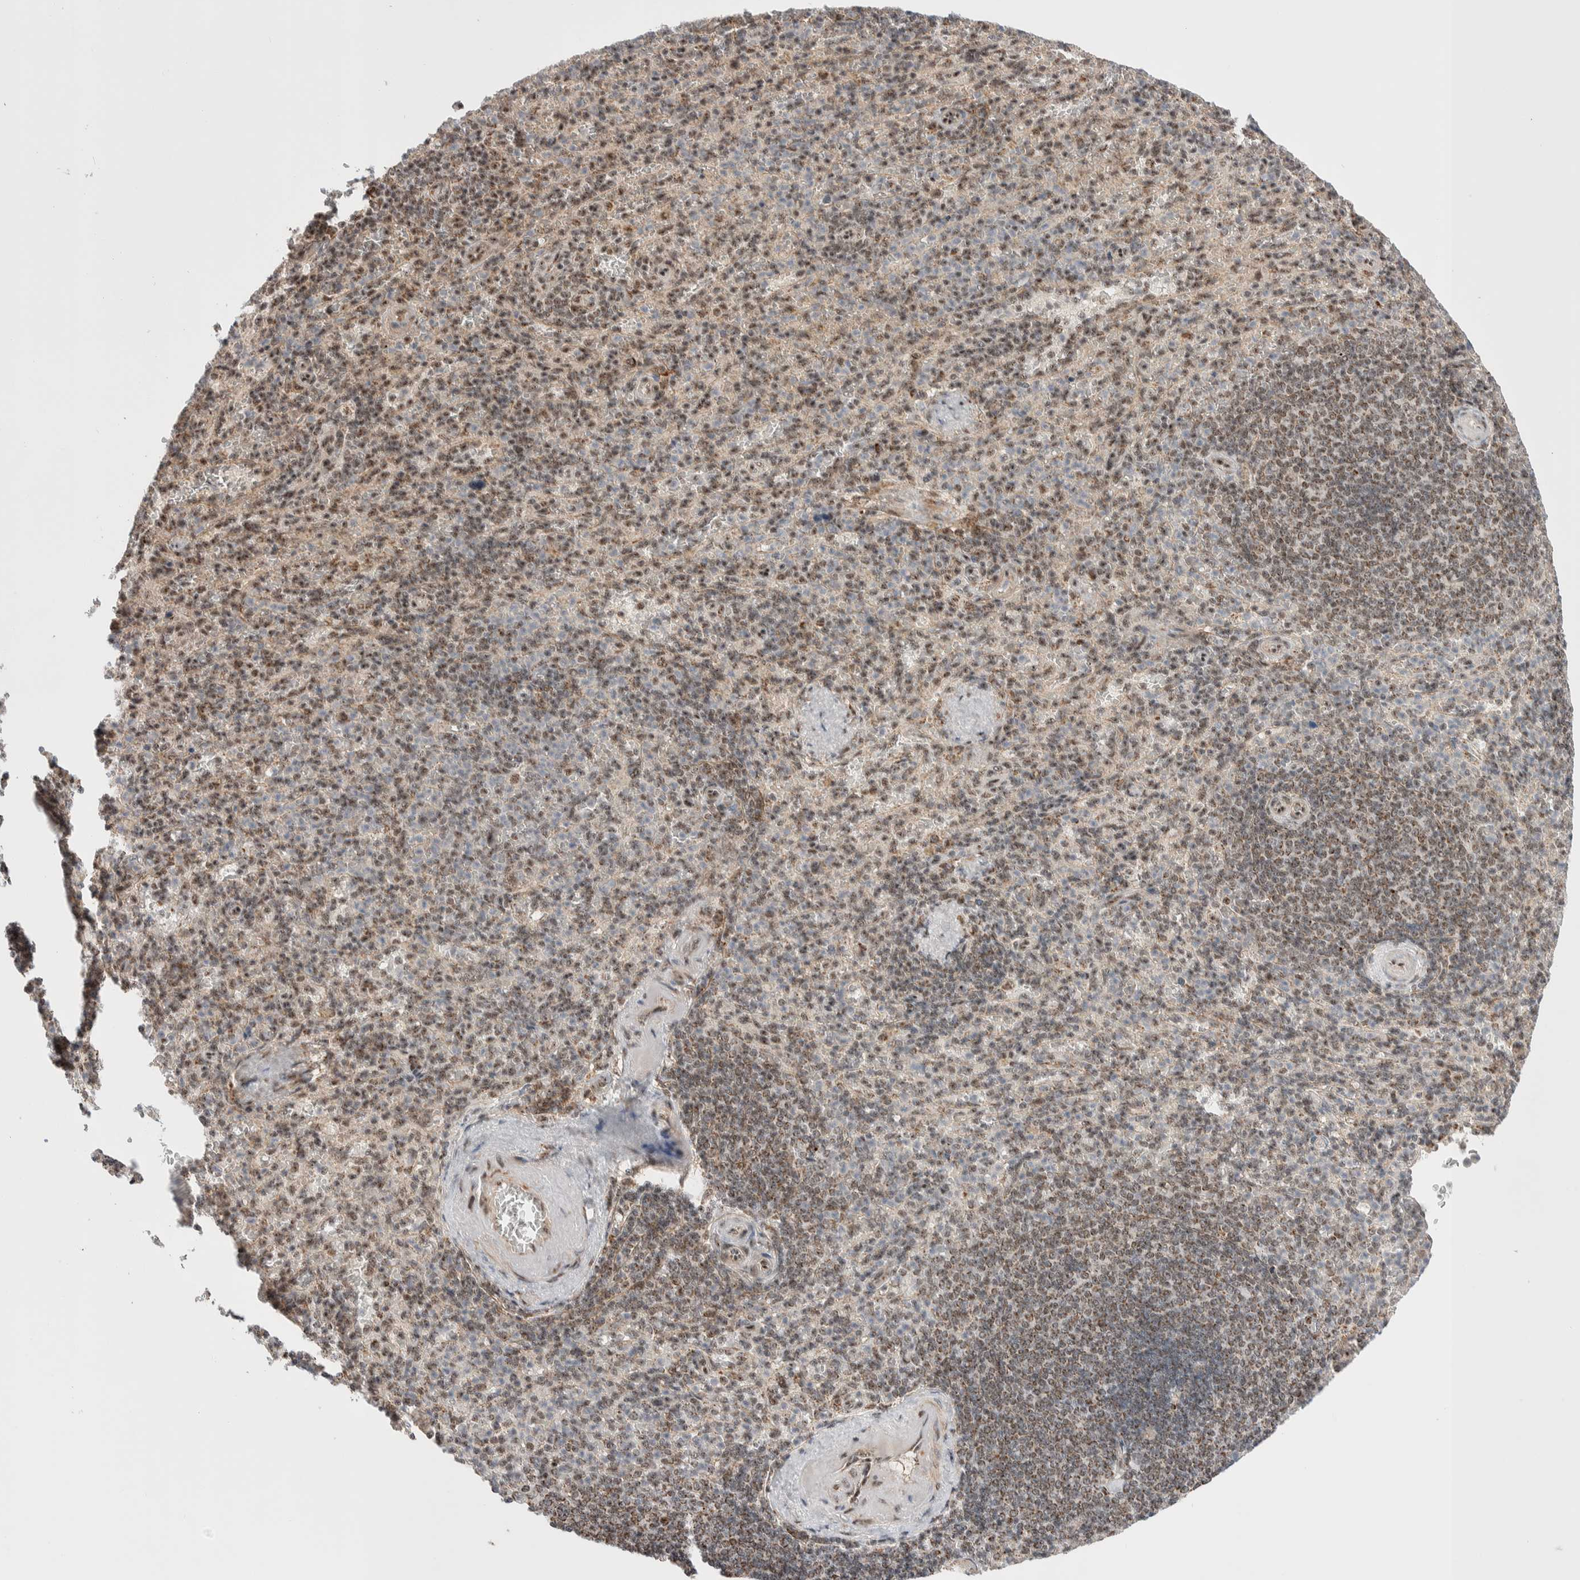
{"staining": {"intensity": "weak", "quantity": "25%-75%", "location": "cytoplasmic/membranous,nuclear"}, "tissue": "spleen", "cell_type": "Cells in red pulp", "image_type": "normal", "snomed": [{"axis": "morphology", "description": "Normal tissue, NOS"}, {"axis": "topography", "description": "Spleen"}], "caption": "Immunohistochemical staining of unremarkable spleen reveals weak cytoplasmic/membranous,nuclear protein expression in approximately 25%-75% of cells in red pulp. (Brightfield microscopy of DAB IHC at high magnification).", "gene": "ZNF695", "patient": {"sex": "female", "age": 74}}